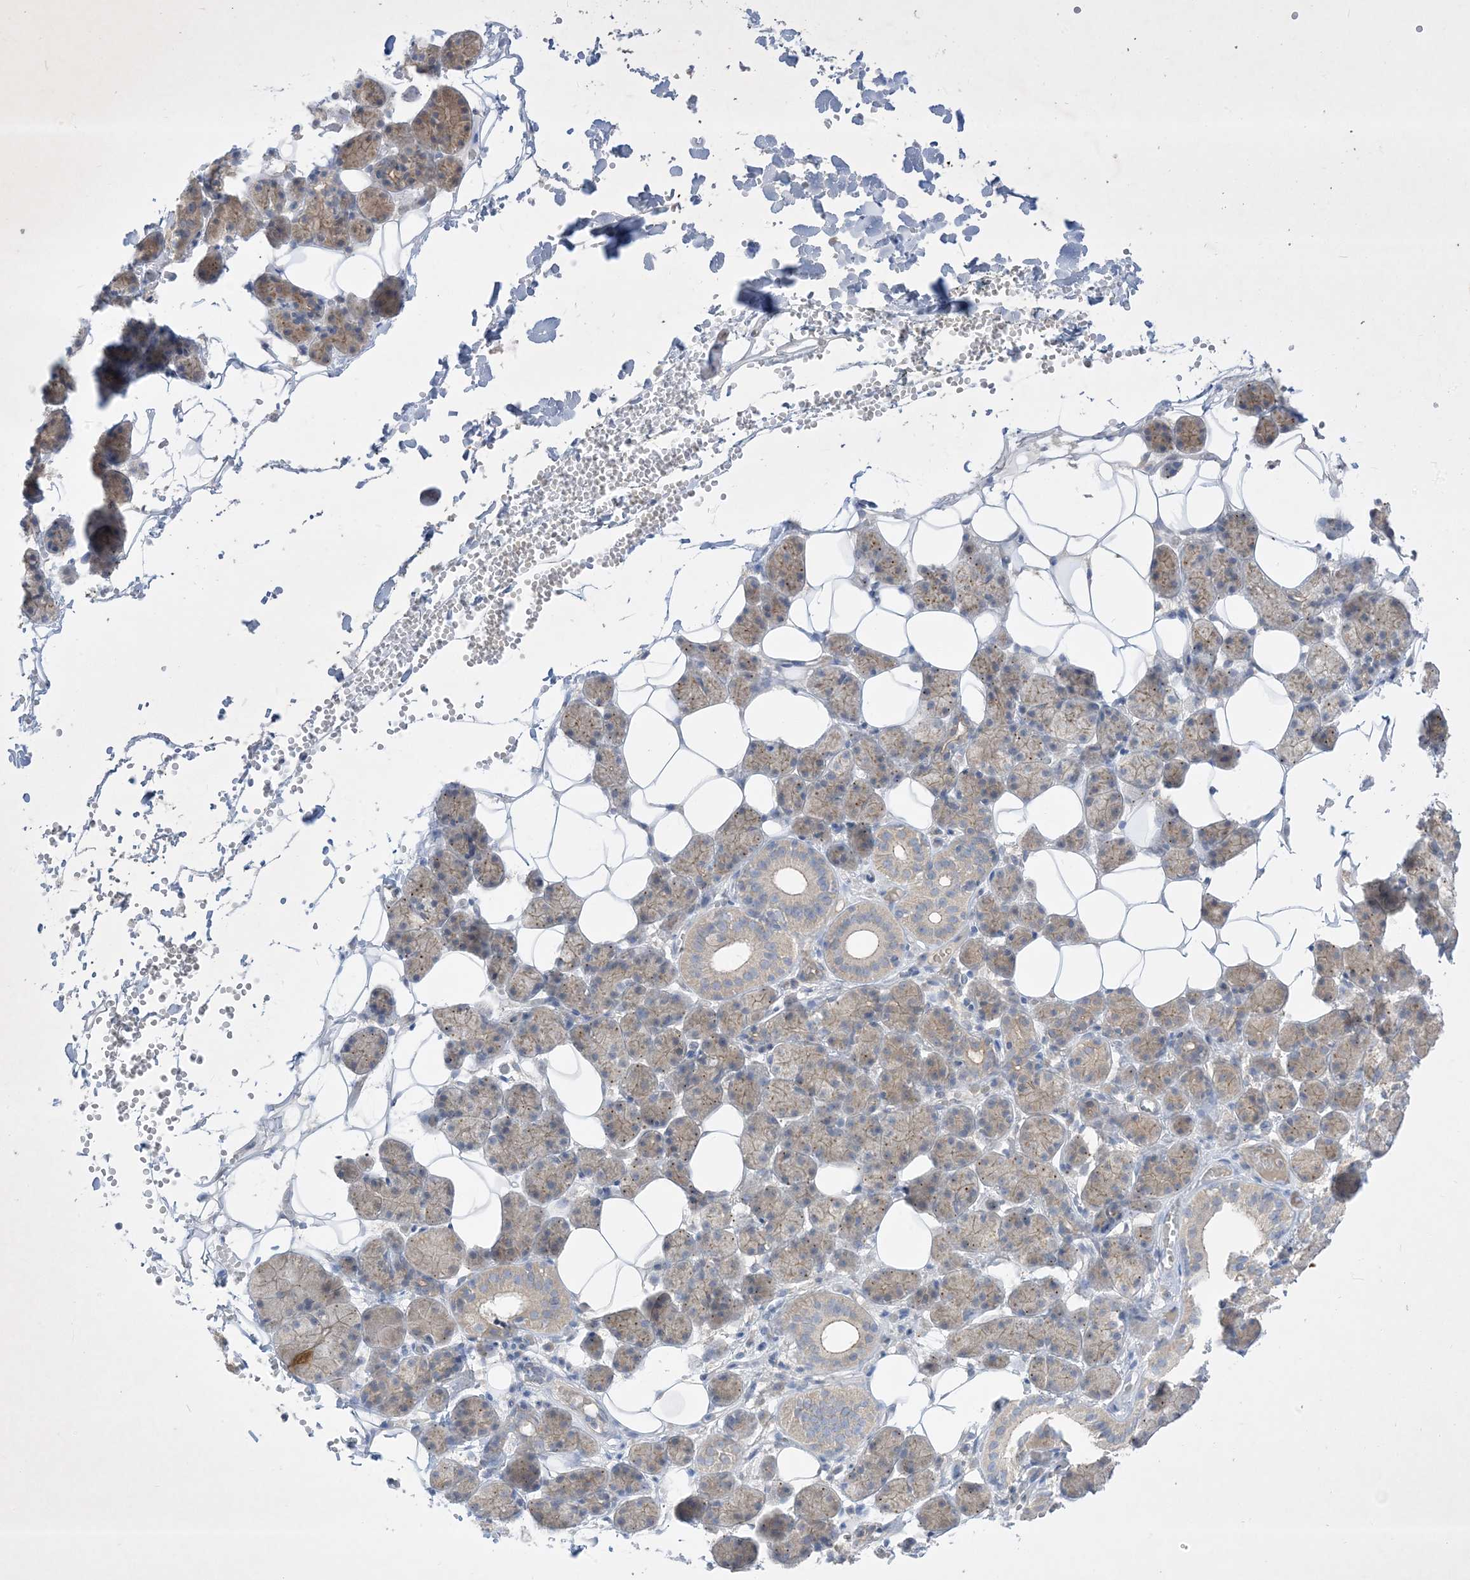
{"staining": {"intensity": "weak", "quantity": "25%-75%", "location": "cytoplasmic/membranous"}, "tissue": "salivary gland", "cell_type": "Glandular cells", "image_type": "normal", "snomed": [{"axis": "morphology", "description": "Normal tissue, NOS"}, {"axis": "topography", "description": "Salivary gland"}], "caption": "Immunohistochemistry (IHC) of unremarkable salivary gland exhibits low levels of weak cytoplasmic/membranous expression in about 25%-75% of glandular cells.", "gene": "PLEKHA3", "patient": {"sex": "female", "age": 33}}